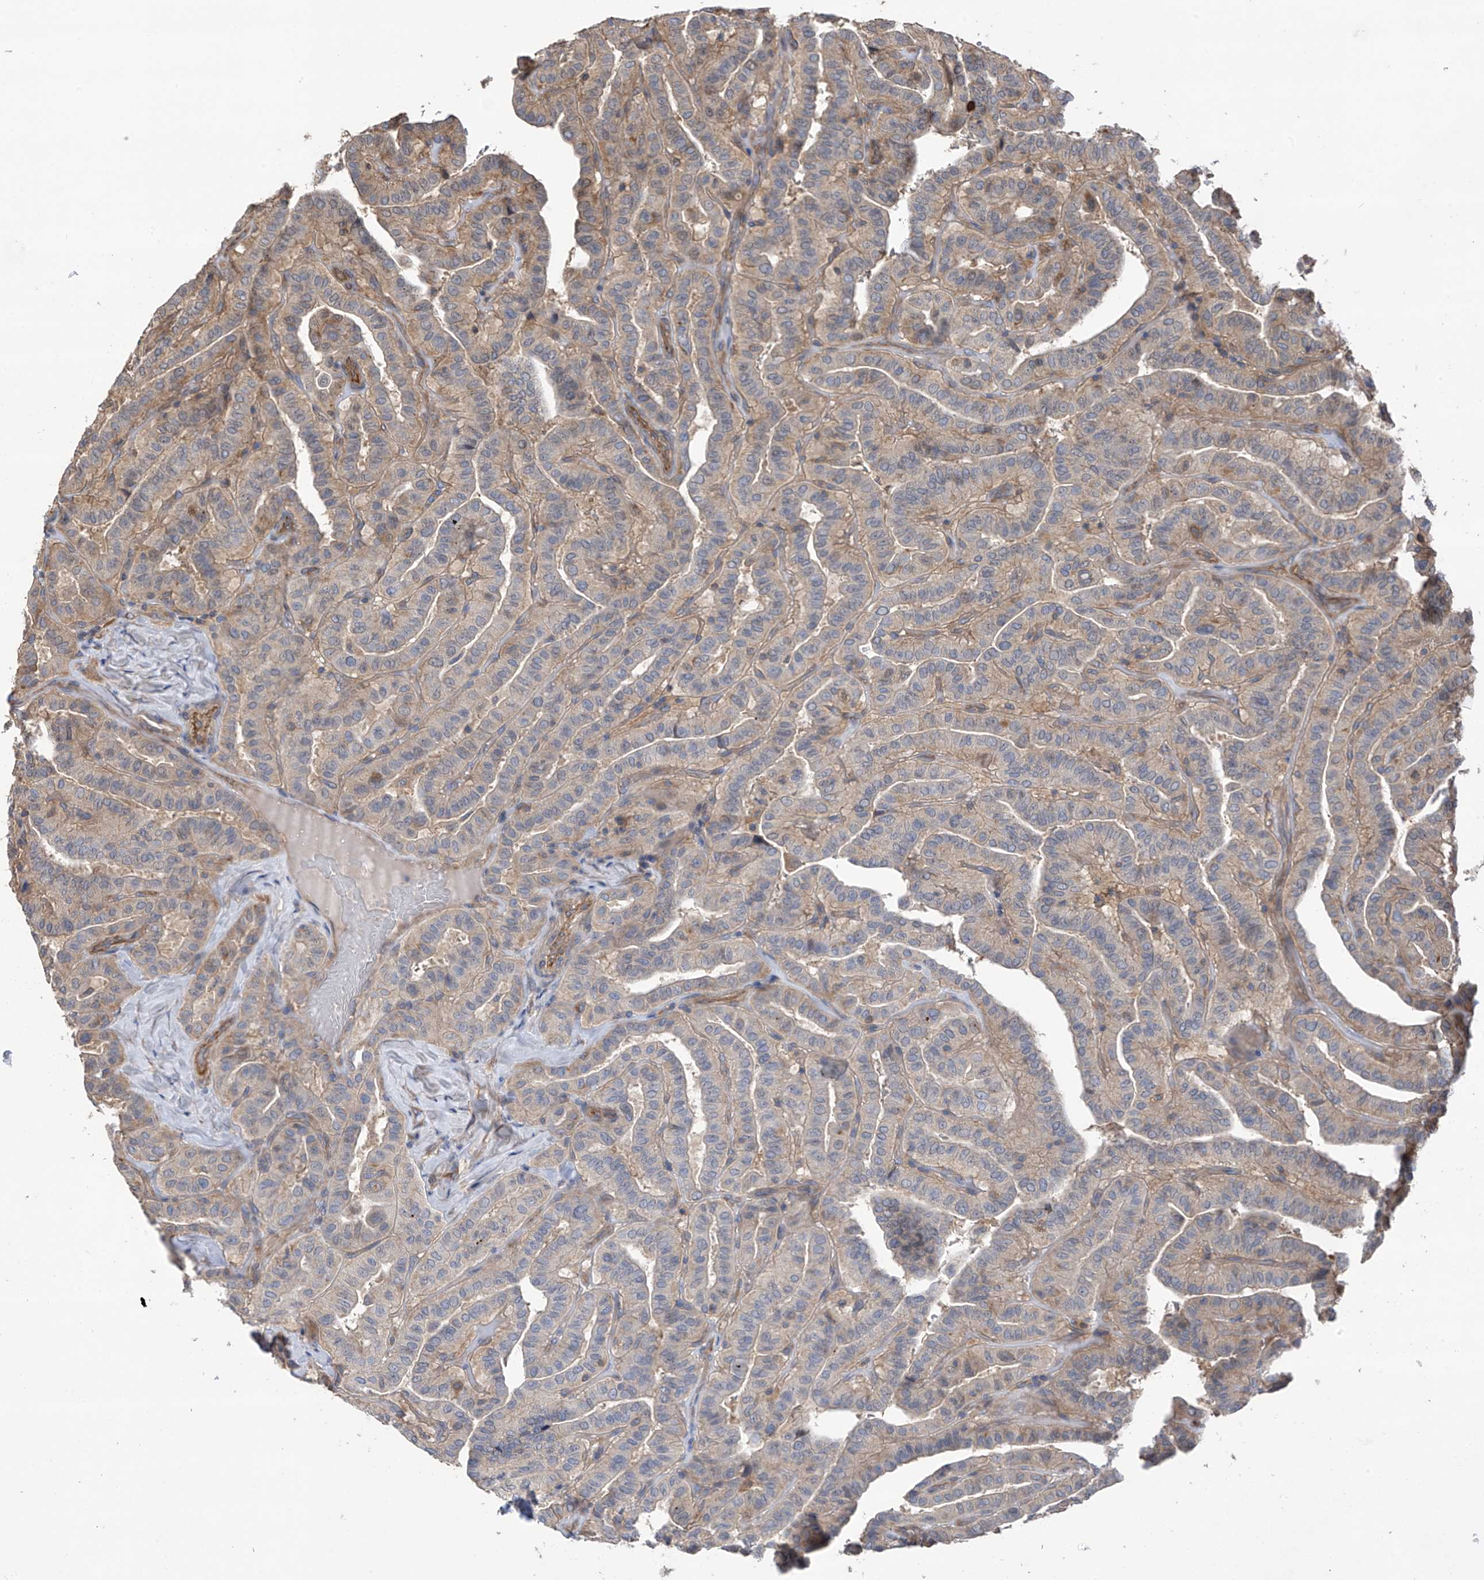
{"staining": {"intensity": "weak", "quantity": "25%-75%", "location": "cytoplasmic/membranous"}, "tissue": "thyroid cancer", "cell_type": "Tumor cells", "image_type": "cancer", "snomed": [{"axis": "morphology", "description": "Papillary adenocarcinoma, NOS"}, {"axis": "topography", "description": "Thyroid gland"}], "caption": "Immunohistochemical staining of thyroid cancer (papillary adenocarcinoma) reveals low levels of weak cytoplasmic/membranous protein staining in approximately 25%-75% of tumor cells.", "gene": "PHACTR4", "patient": {"sex": "male", "age": 77}}